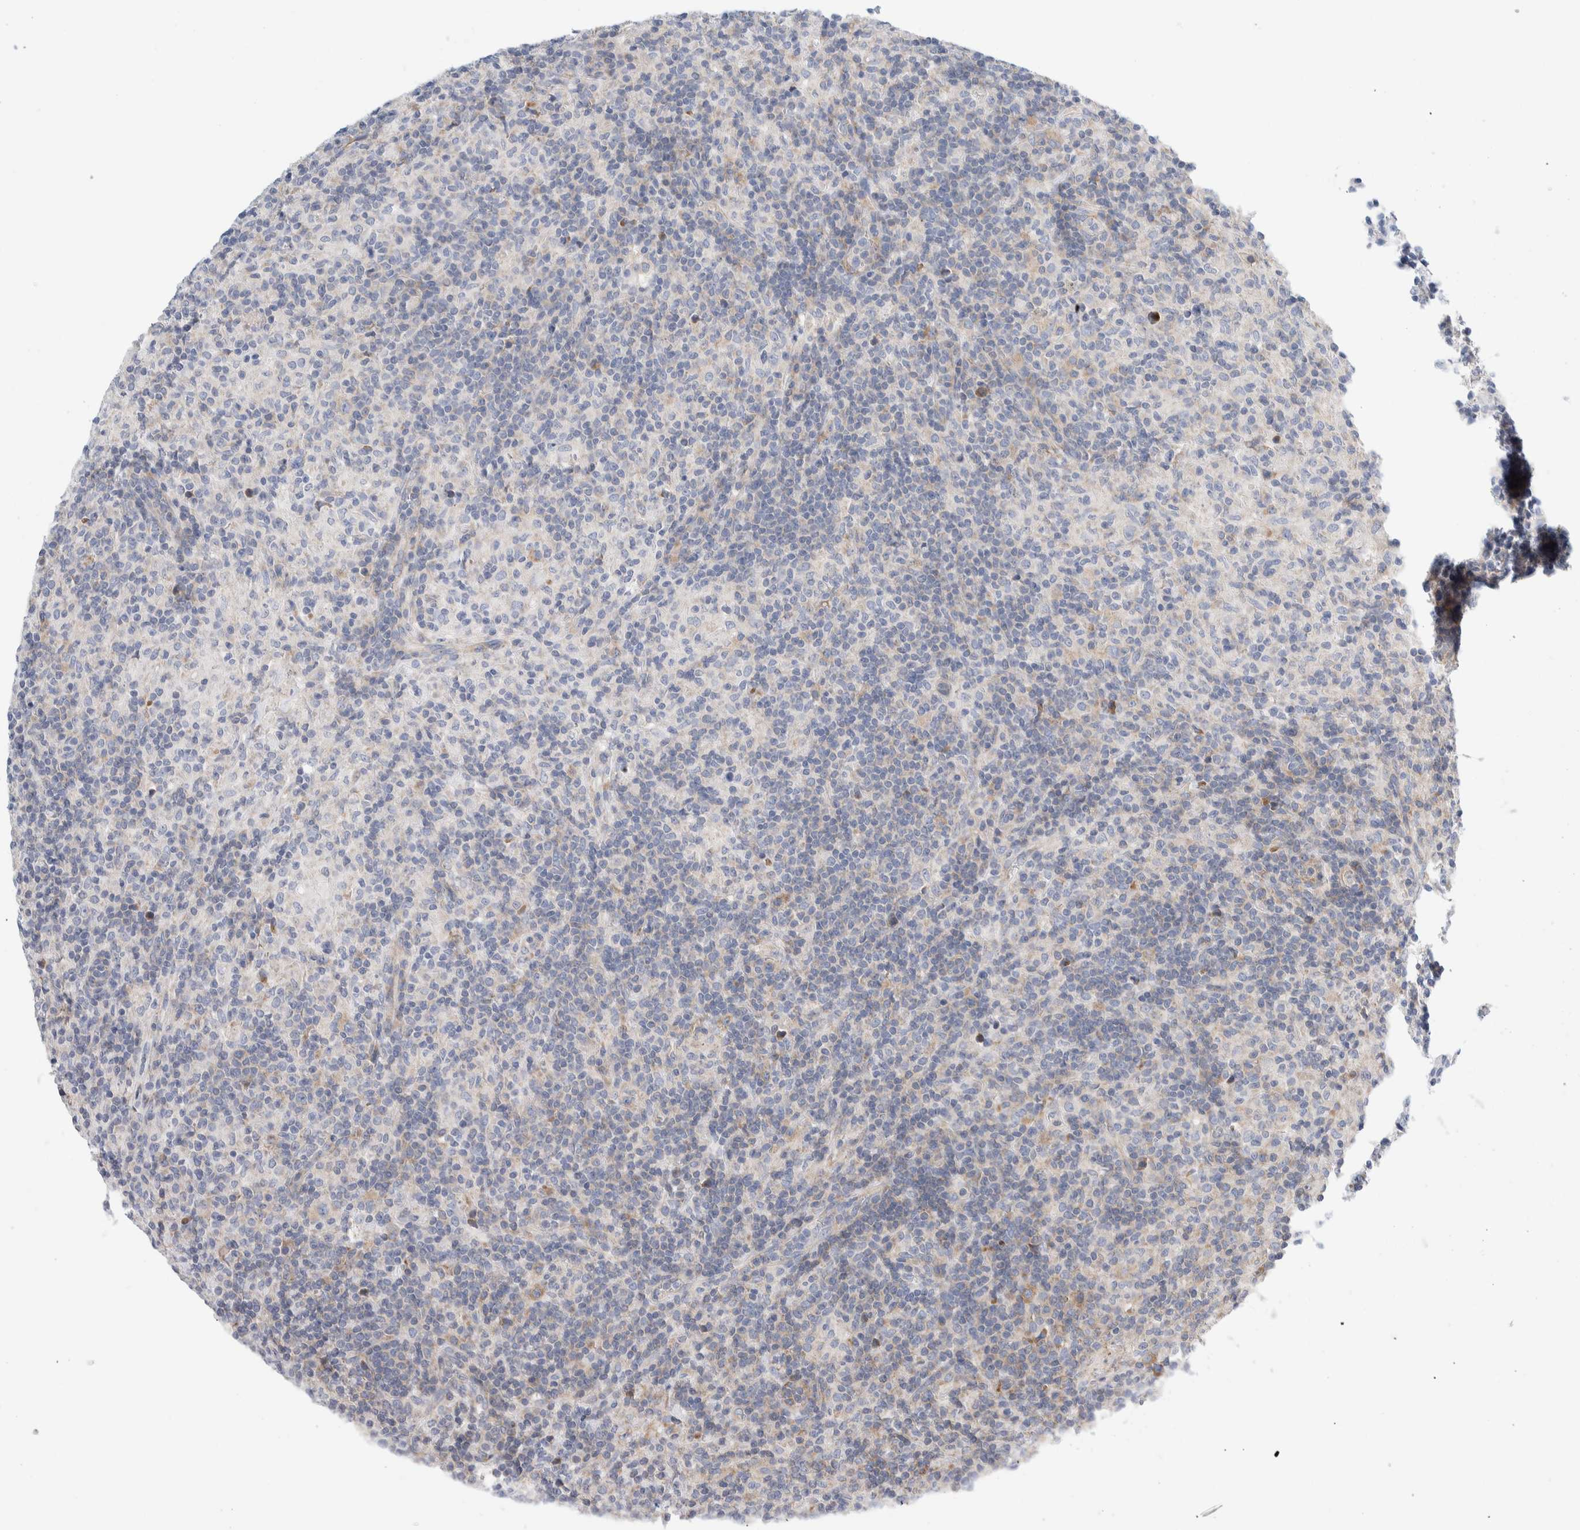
{"staining": {"intensity": "negative", "quantity": "none", "location": "none"}, "tissue": "lymphoma", "cell_type": "Tumor cells", "image_type": "cancer", "snomed": [{"axis": "morphology", "description": "Hodgkin's disease, NOS"}, {"axis": "topography", "description": "Lymph node"}], "caption": "There is no significant staining in tumor cells of lymphoma. Nuclei are stained in blue.", "gene": "RACK1", "patient": {"sex": "male", "age": 70}}